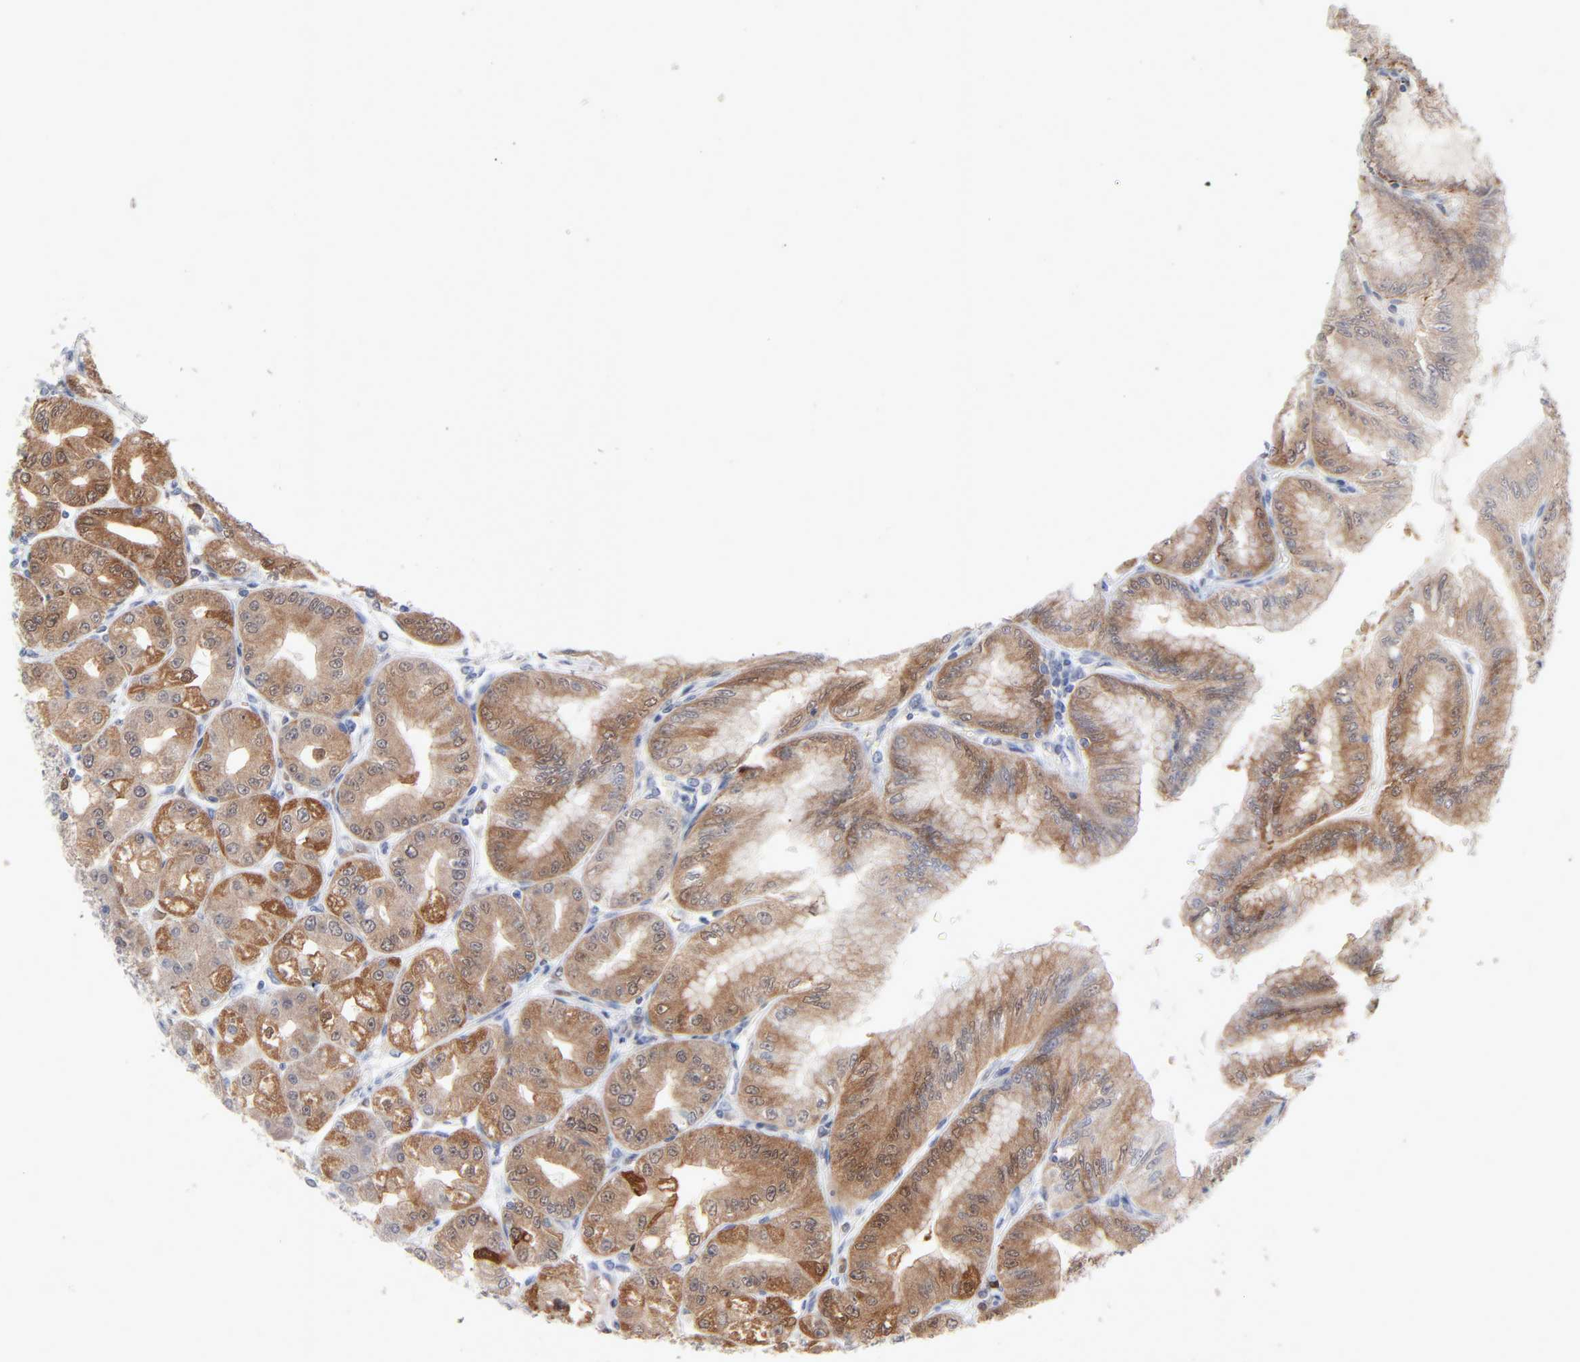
{"staining": {"intensity": "moderate", "quantity": "<25%", "location": "cytoplasmic/membranous"}, "tissue": "stomach", "cell_type": "Glandular cells", "image_type": "normal", "snomed": [{"axis": "morphology", "description": "Normal tissue, NOS"}, {"axis": "topography", "description": "Stomach, lower"}], "caption": "IHC image of normal stomach: human stomach stained using immunohistochemistry (IHC) demonstrates low levels of moderate protein expression localized specifically in the cytoplasmic/membranous of glandular cells, appearing as a cytoplasmic/membranous brown color.", "gene": "CHCHD10", "patient": {"sex": "male", "age": 71}}